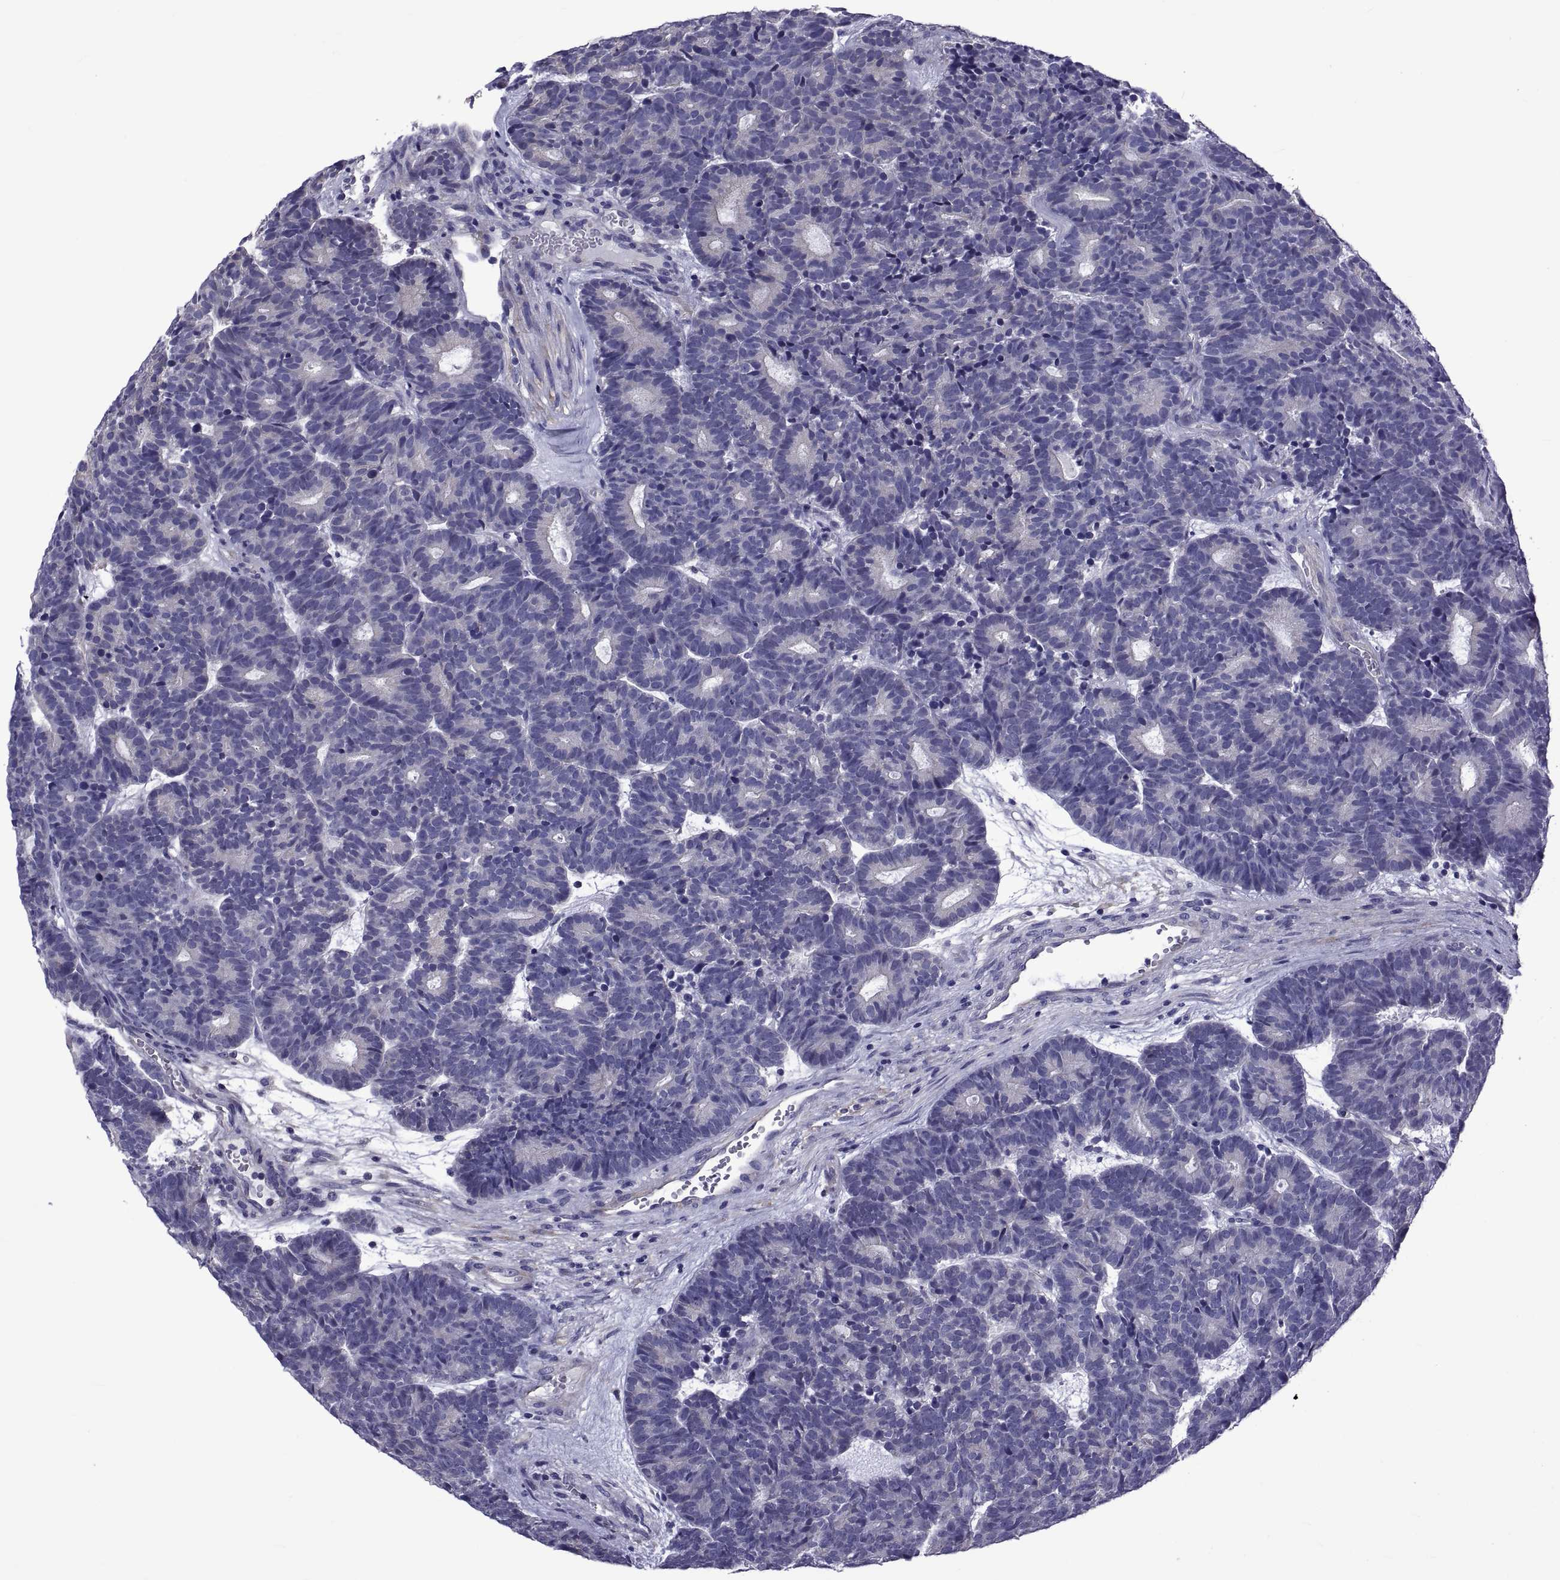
{"staining": {"intensity": "negative", "quantity": "none", "location": "none"}, "tissue": "head and neck cancer", "cell_type": "Tumor cells", "image_type": "cancer", "snomed": [{"axis": "morphology", "description": "Adenocarcinoma, NOS"}, {"axis": "topography", "description": "Head-Neck"}], "caption": "Protein analysis of adenocarcinoma (head and neck) shows no significant expression in tumor cells.", "gene": "TMC3", "patient": {"sex": "female", "age": 81}}